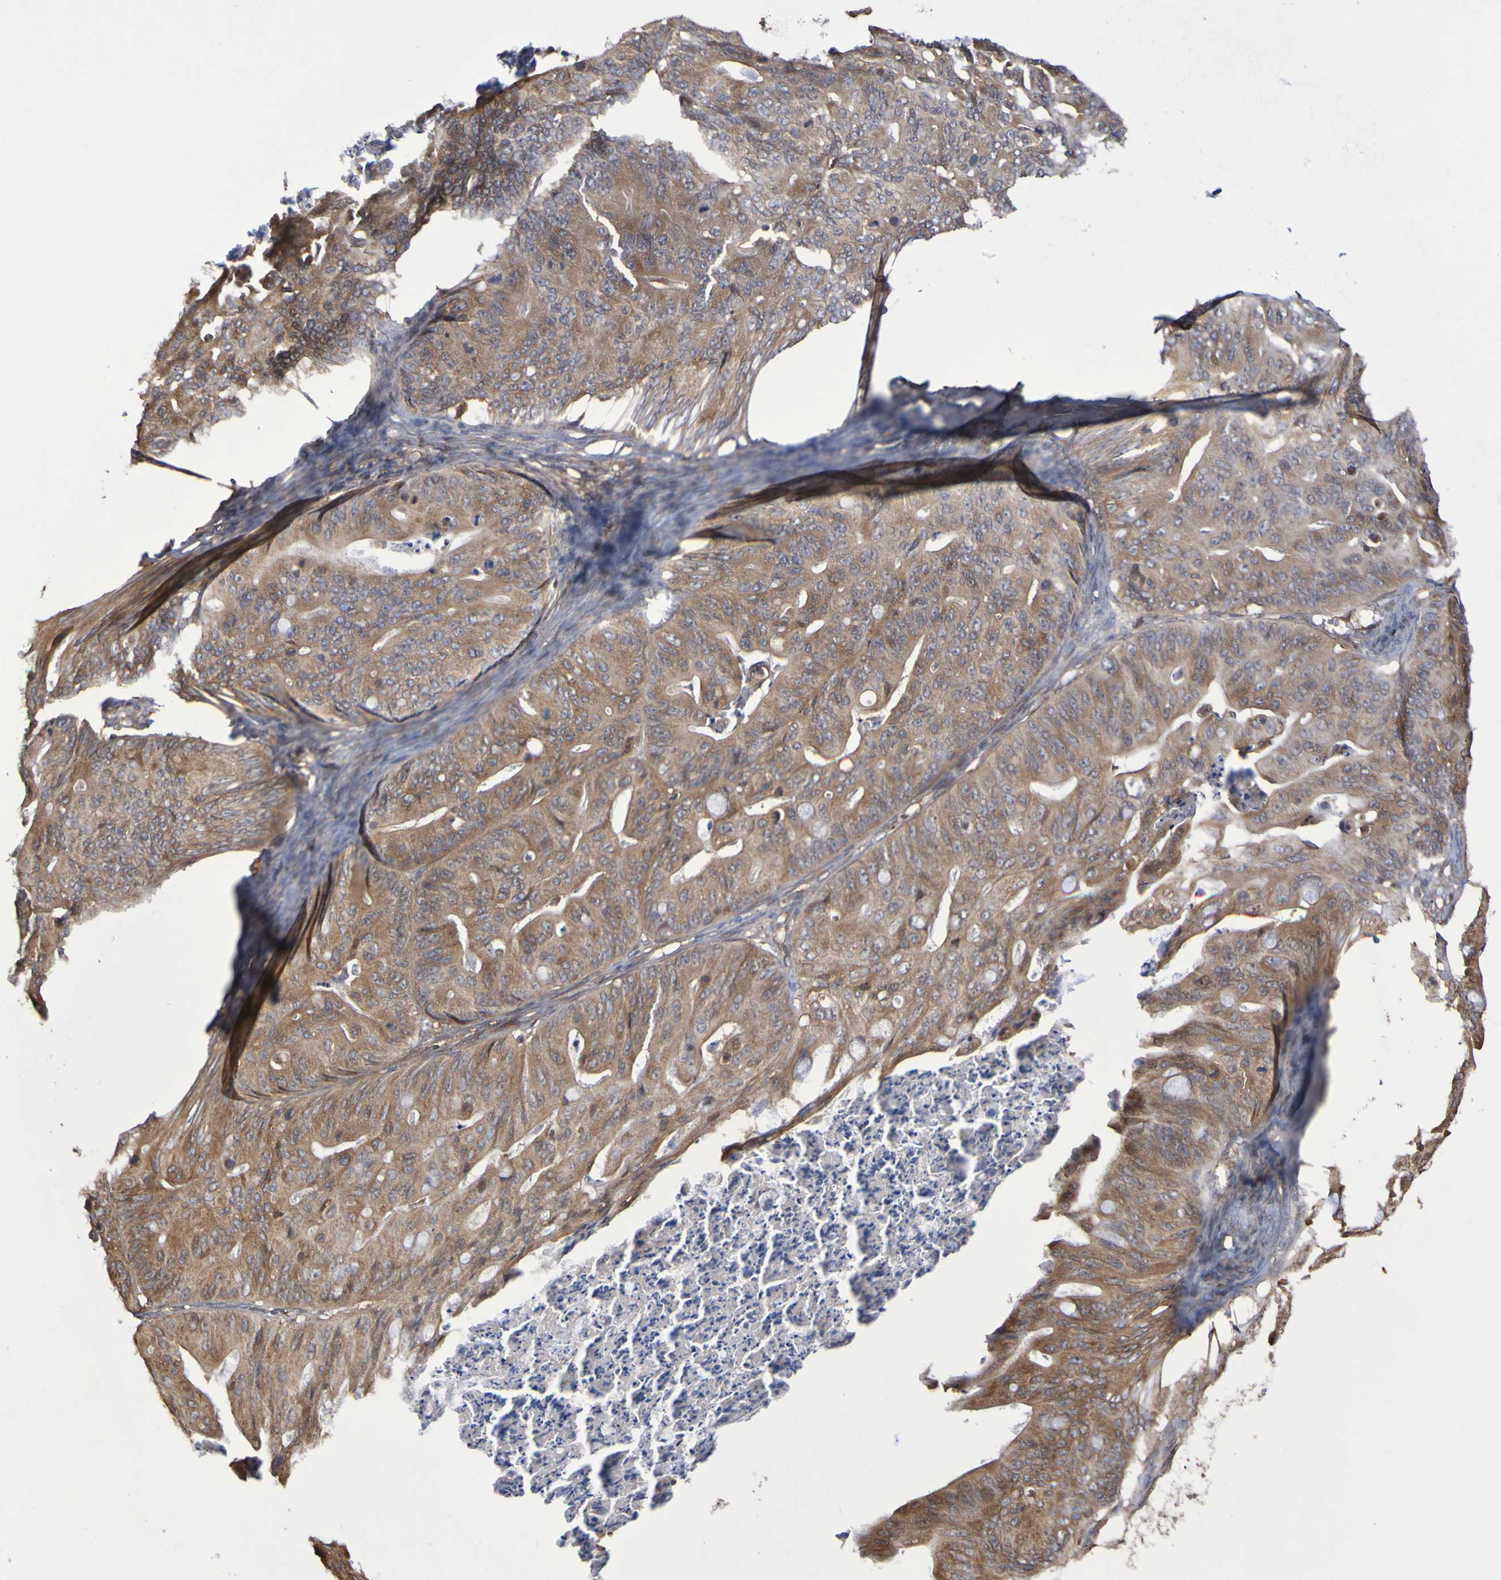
{"staining": {"intensity": "moderate", "quantity": ">75%", "location": "cytoplasmic/membranous"}, "tissue": "ovarian cancer", "cell_type": "Tumor cells", "image_type": "cancer", "snomed": [{"axis": "morphology", "description": "Cystadenocarcinoma, mucinous, NOS"}, {"axis": "topography", "description": "Ovary"}], "caption": "Immunohistochemistry of ovarian cancer displays medium levels of moderate cytoplasmic/membranous positivity in approximately >75% of tumor cells.", "gene": "RAB11A", "patient": {"sex": "female", "age": 37}}